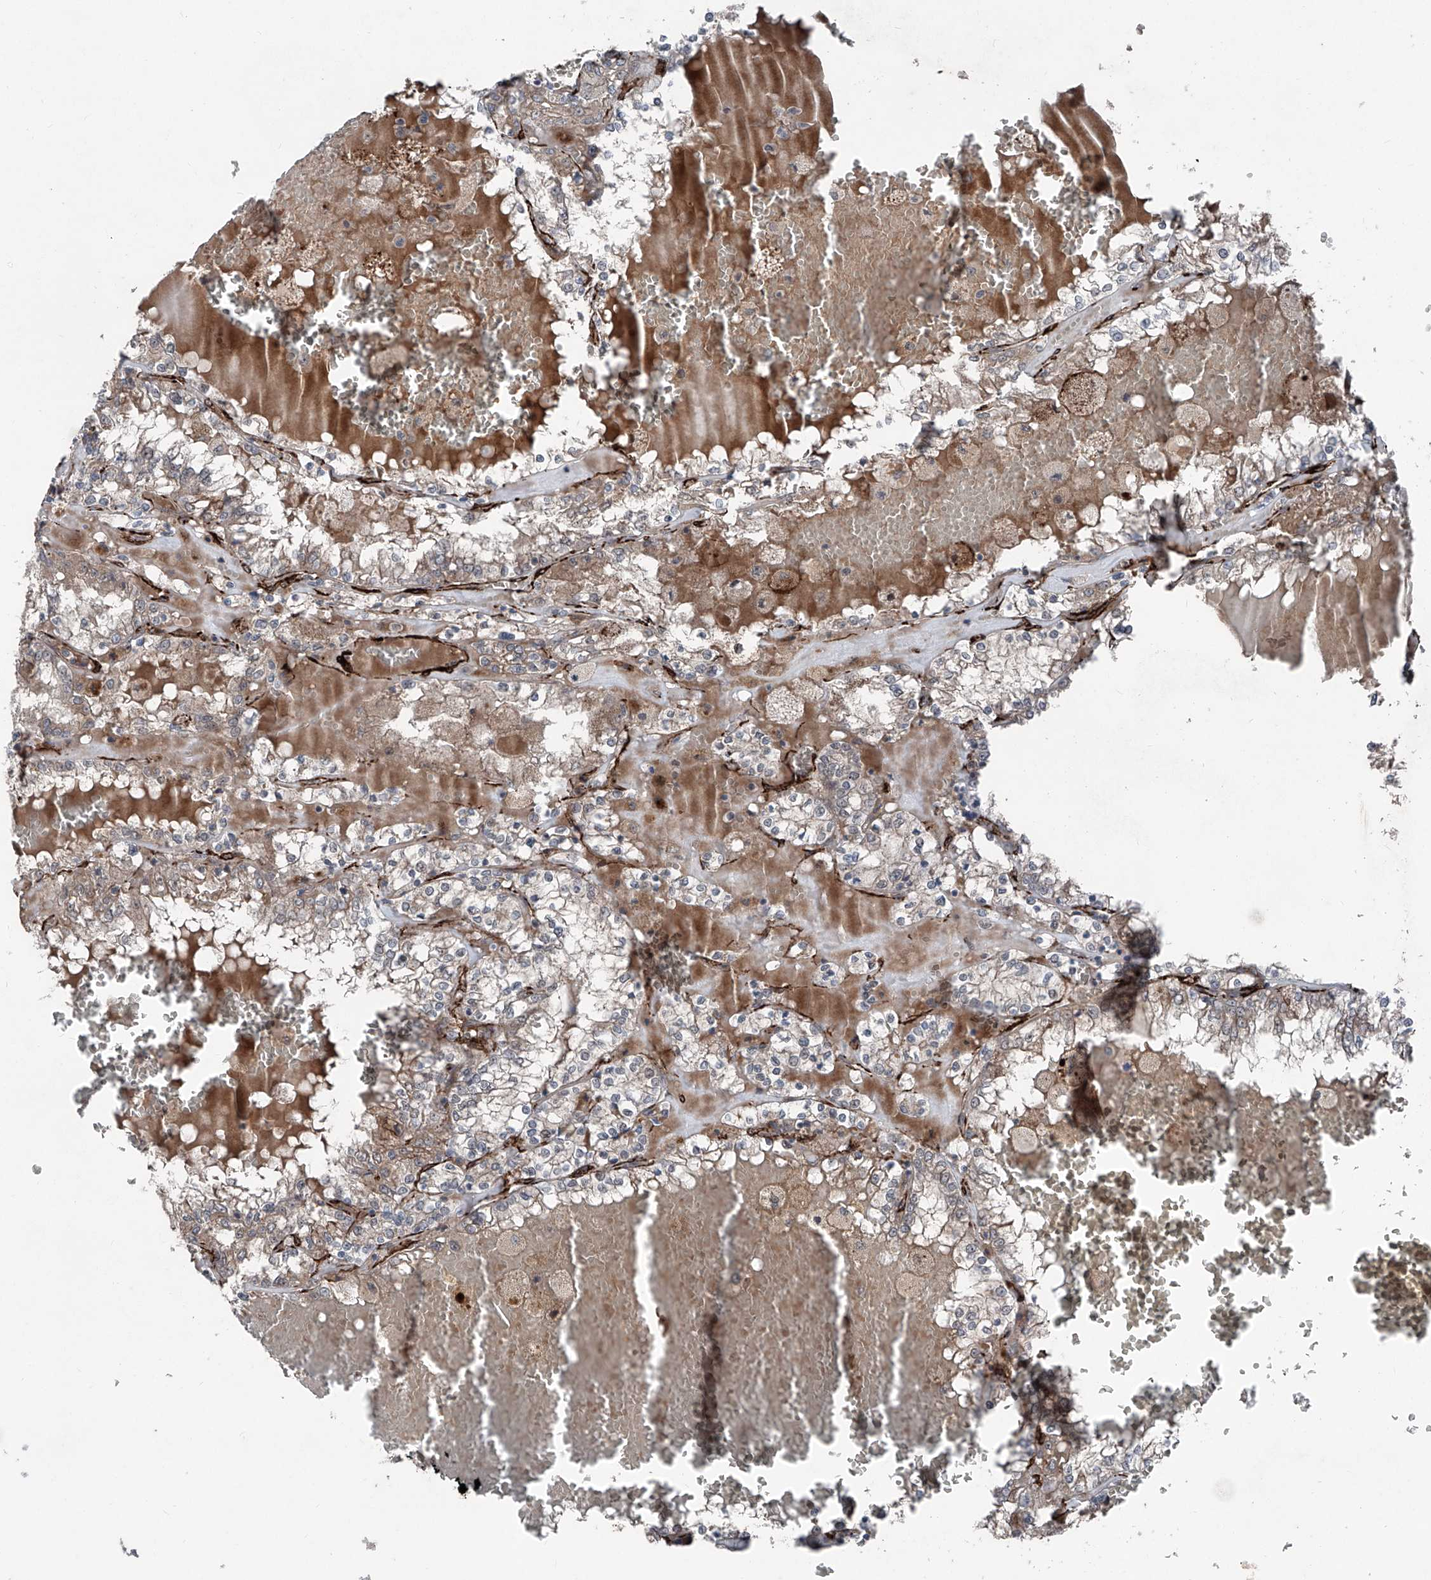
{"staining": {"intensity": "weak", "quantity": "<25%", "location": "cytoplasmic/membranous"}, "tissue": "renal cancer", "cell_type": "Tumor cells", "image_type": "cancer", "snomed": [{"axis": "morphology", "description": "Adenocarcinoma, NOS"}, {"axis": "topography", "description": "Kidney"}], "caption": "This photomicrograph is of renal cancer stained with immunohistochemistry to label a protein in brown with the nuclei are counter-stained blue. There is no staining in tumor cells. (DAB (3,3'-diaminobenzidine) immunohistochemistry with hematoxylin counter stain).", "gene": "COA7", "patient": {"sex": "female", "age": 56}}